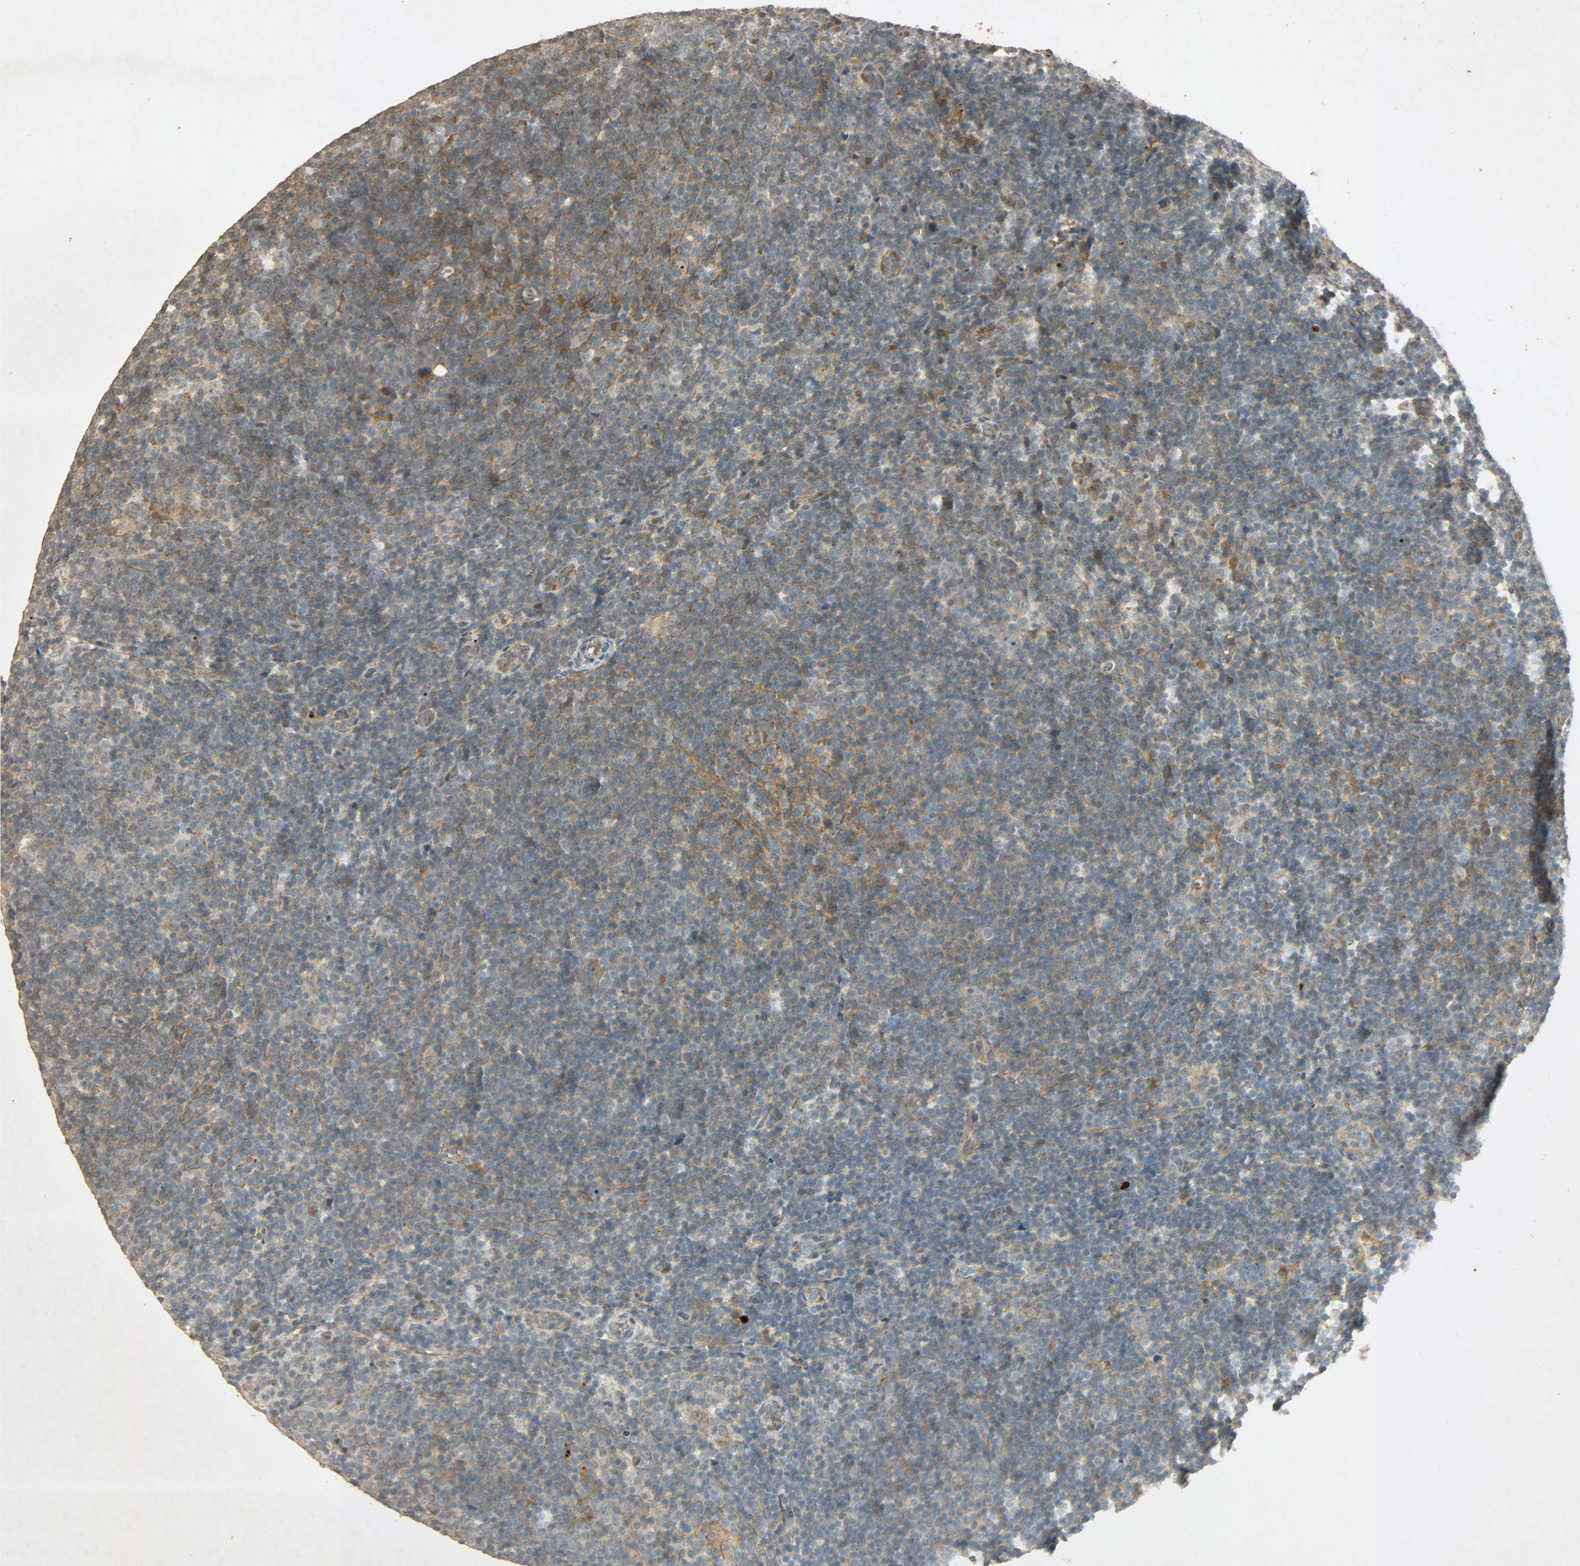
{"staining": {"intensity": "weak", "quantity": ">75%", "location": "cytoplasmic/membranous"}, "tissue": "lymphoma", "cell_type": "Tumor cells", "image_type": "cancer", "snomed": [{"axis": "morphology", "description": "Hodgkin's disease, NOS"}, {"axis": "topography", "description": "Lymph node"}], "caption": "Tumor cells show low levels of weak cytoplasmic/membranous expression in about >75% of cells in human Hodgkin's disease.", "gene": "ATP2B1", "patient": {"sex": "female", "age": 57}}